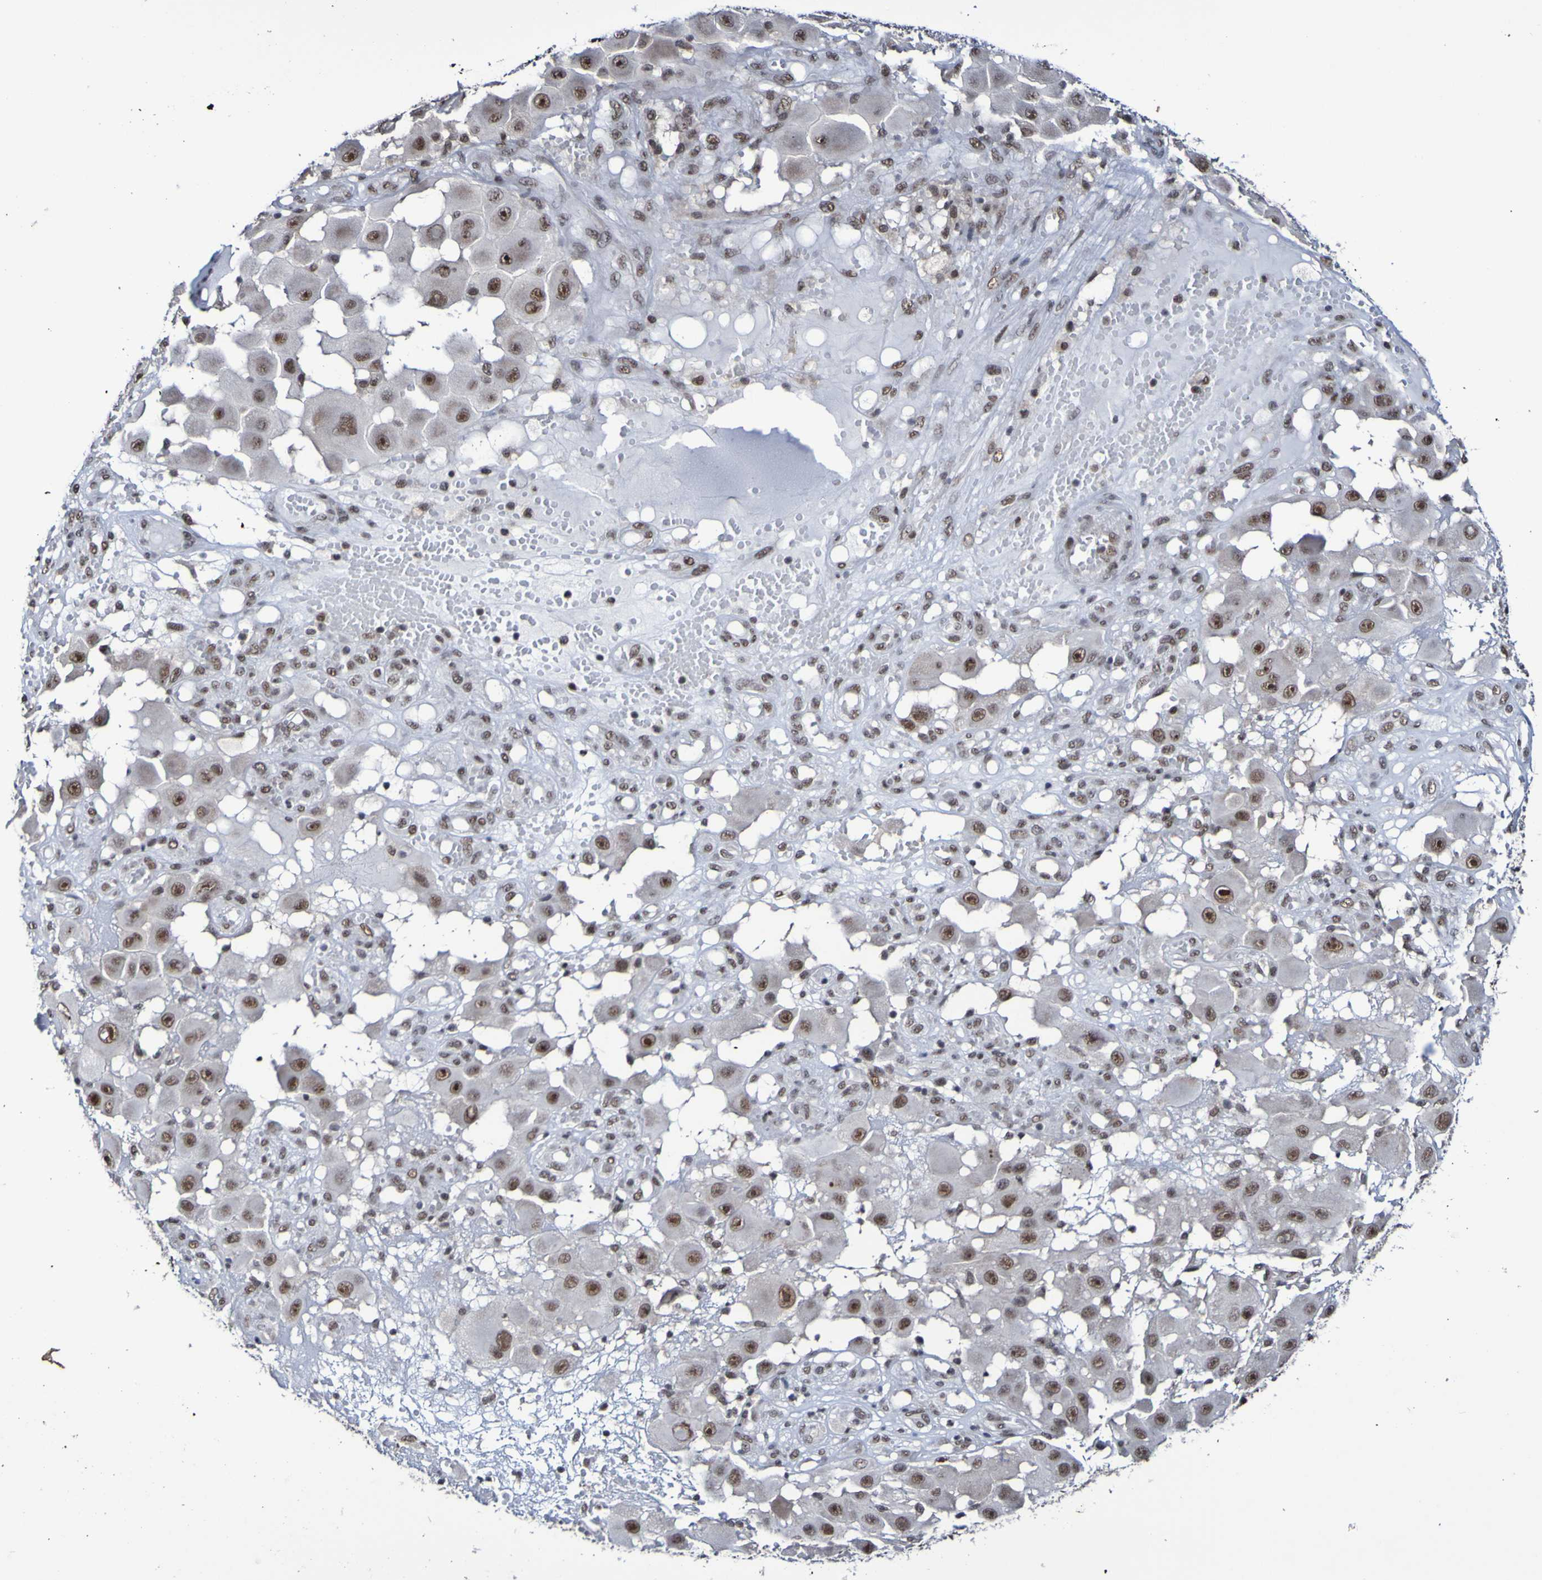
{"staining": {"intensity": "moderate", "quantity": ">75%", "location": "nuclear"}, "tissue": "melanoma", "cell_type": "Tumor cells", "image_type": "cancer", "snomed": [{"axis": "morphology", "description": "Malignant melanoma, NOS"}, {"axis": "topography", "description": "Skin"}], "caption": "Immunohistochemistry image of neoplastic tissue: malignant melanoma stained using immunohistochemistry (IHC) exhibits medium levels of moderate protein expression localized specifically in the nuclear of tumor cells, appearing as a nuclear brown color.", "gene": "CDC5L", "patient": {"sex": "female", "age": 81}}